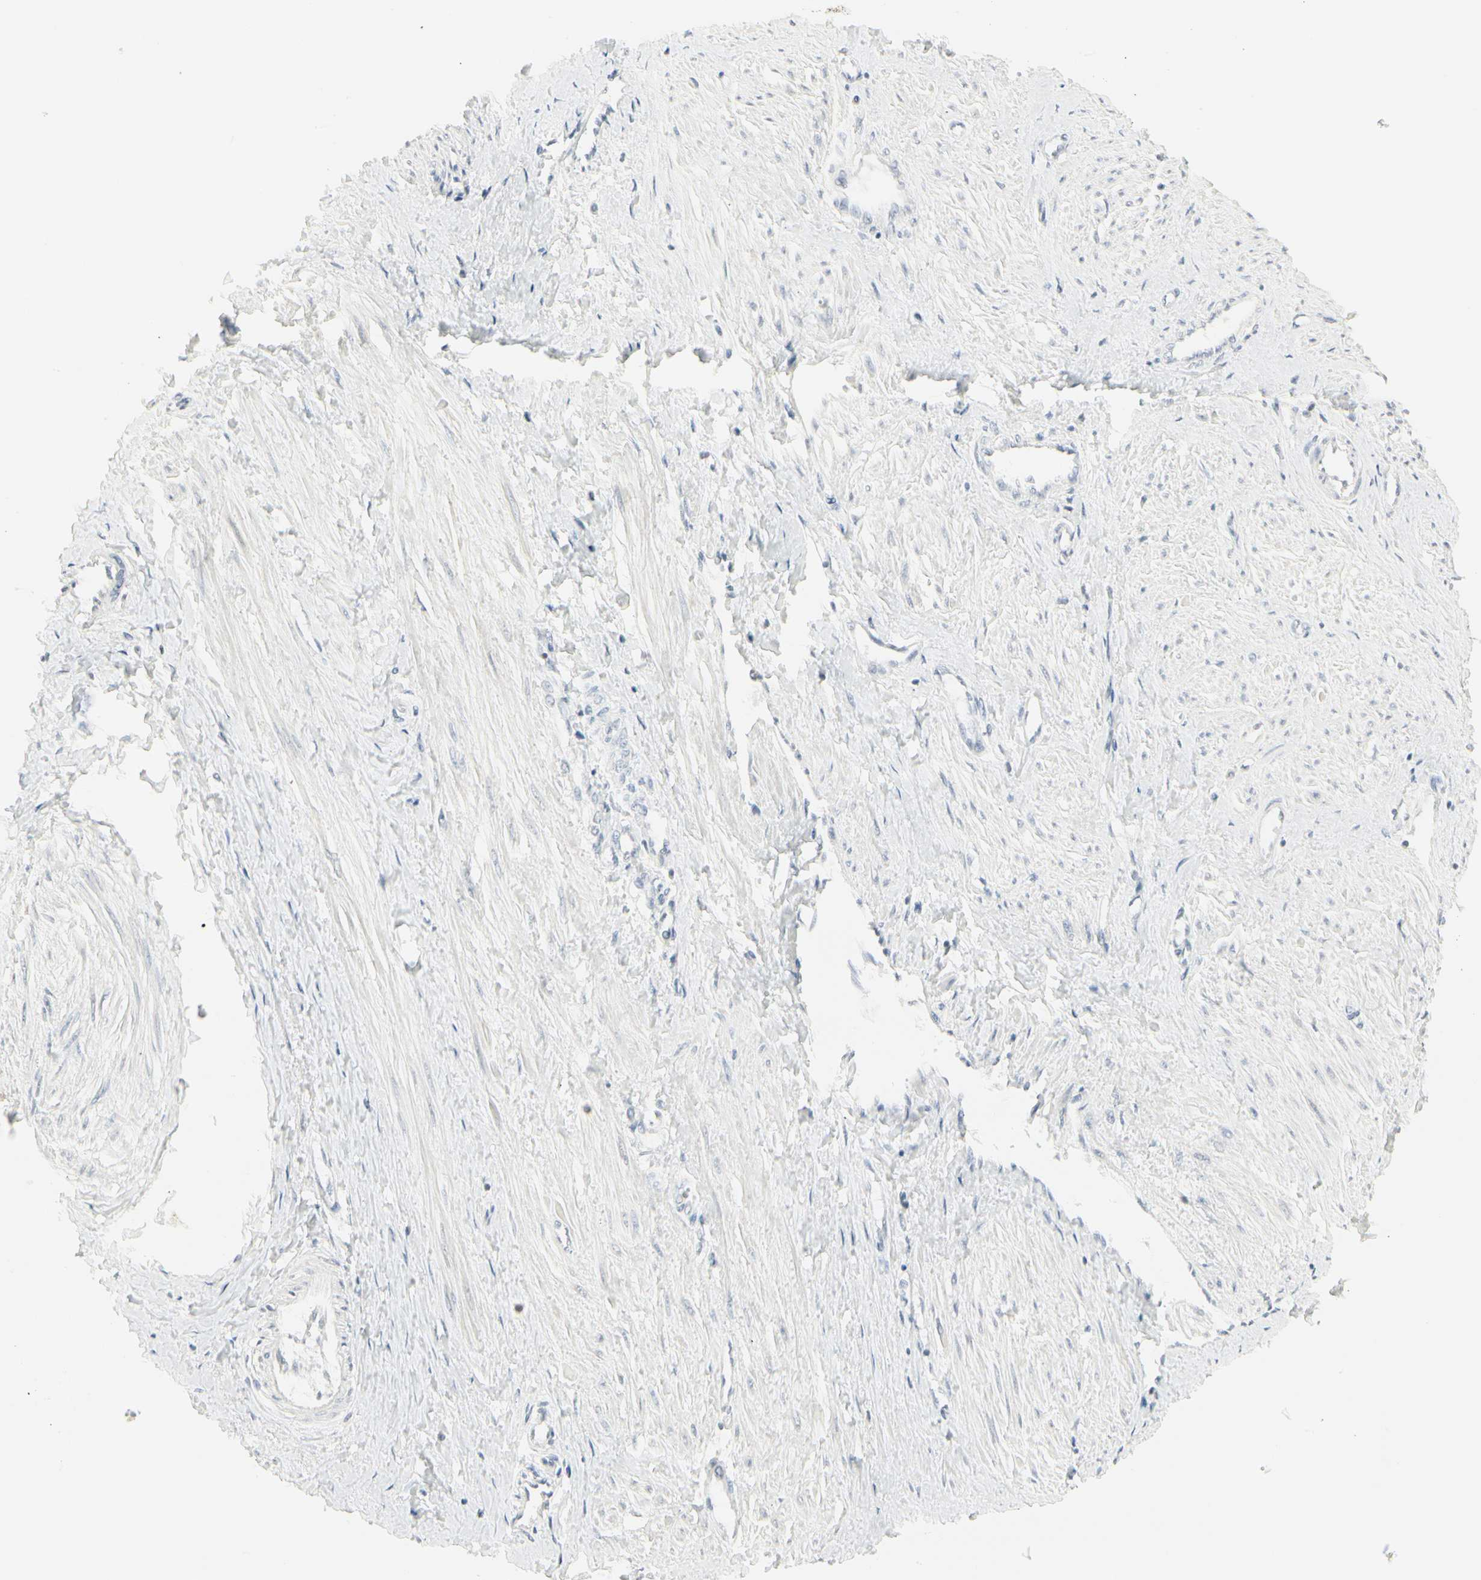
{"staining": {"intensity": "weak", "quantity": "25%-75%", "location": "nuclear"}, "tissue": "smooth muscle", "cell_type": "Smooth muscle cells", "image_type": "normal", "snomed": [{"axis": "morphology", "description": "Normal tissue, NOS"}, {"axis": "topography", "description": "Smooth muscle"}, {"axis": "topography", "description": "Uterus"}], "caption": "Smooth muscle stained with a brown dye reveals weak nuclear positive expression in approximately 25%-75% of smooth muscle cells.", "gene": "ZBTB7B", "patient": {"sex": "female", "age": 39}}